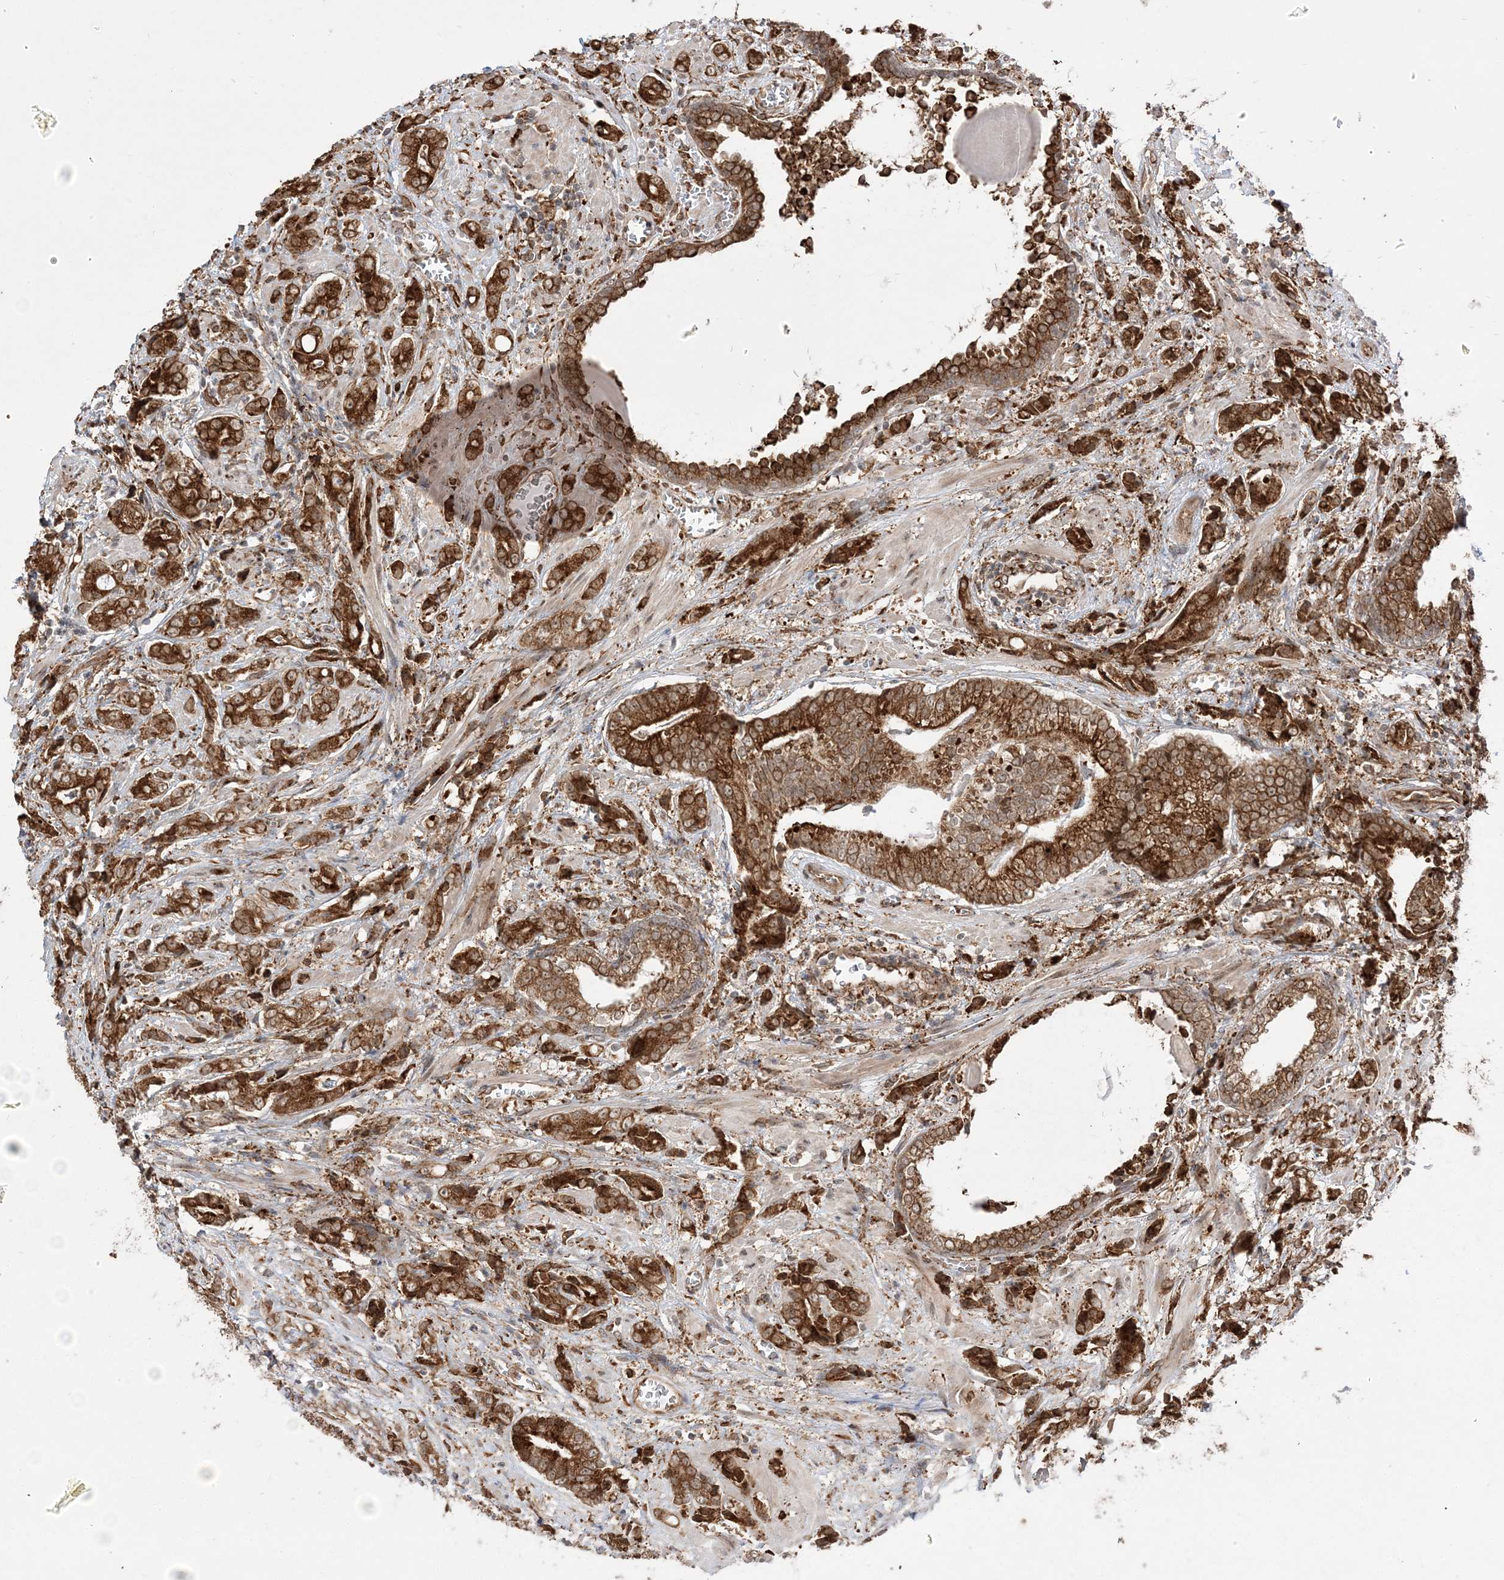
{"staining": {"intensity": "strong", "quantity": ">75%", "location": "cytoplasmic/membranous,nuclear"}, "tissue": "prostate cancer", "cell_type": "Tumor cells", "image_type": "cancer", "snomed": [{"axis": "morphology", "description": "Adenocarcinoma, High grade"}, {"axis": "topography", "description": "Prostate"}], "caption": "Immunohistochemistry (IHC) photomicrograph of neoplastic tissue: human prostate cancer stained using IHC displays high levels of strong protein expression localized specifically in the cytoplasmic/membranous and nuclear of tumor cells, appearing as a cytoplasmic/membranous and nuclear brown color.", "gene": "EPC2", "patient": {"sex": "male", "age": 57}}